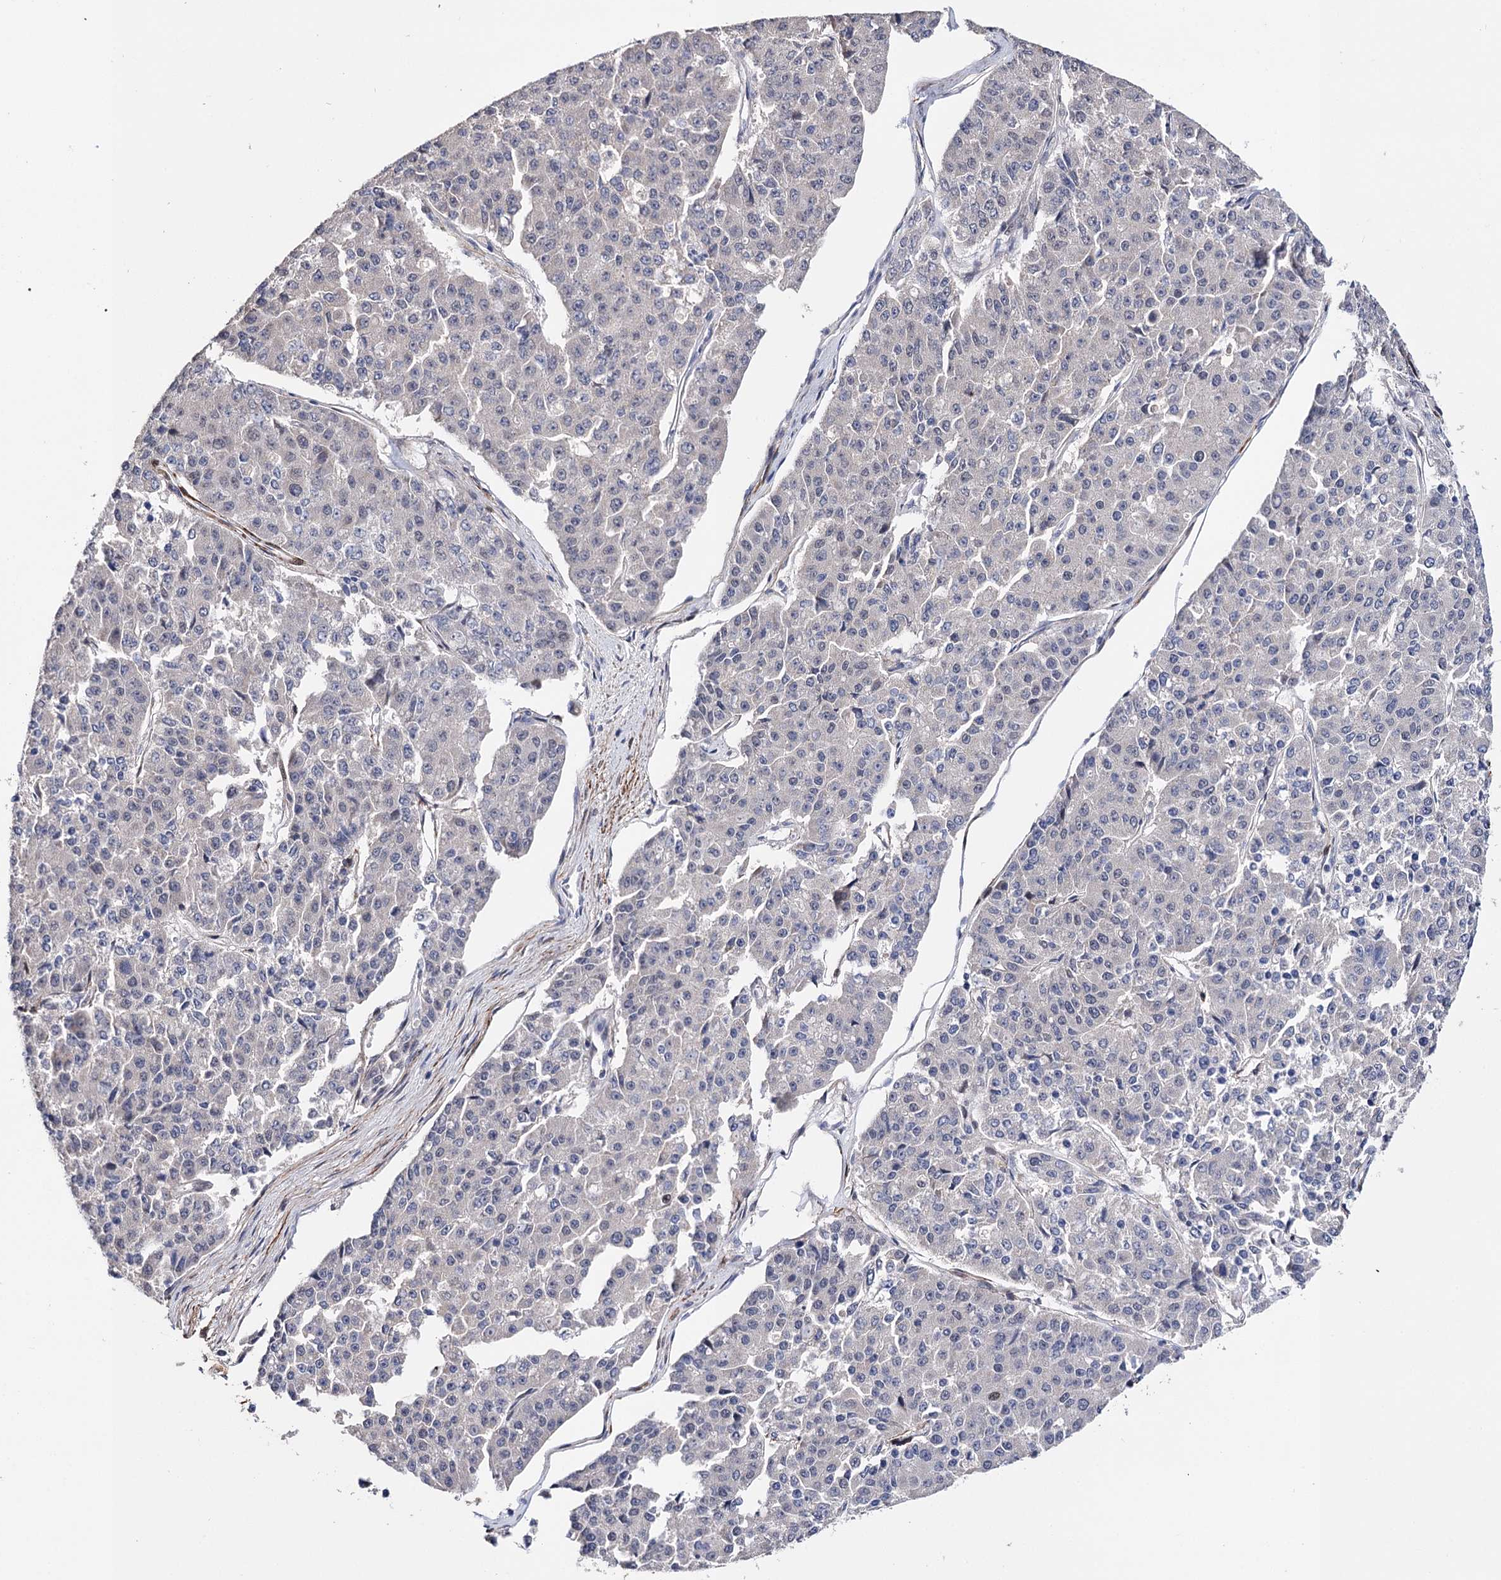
{"staining": {"intensity": "negative", "quantity": "none", "location": "none"}, "tissue": "pancreatic cancer", "cell_type": "Tumor cells", "image_type": "cancer", "snomed": [{"axis": "morphology", "description": "Adenocarcinoma, NOS"}, {"axis": "topography", "description": "Pancreas"}], "caption": "Protein analysis of pancreatic cancer displays no significant expression in tumor cells.", "gene": "CFAP46", "patient": {"sex": "male", "age": 50}}